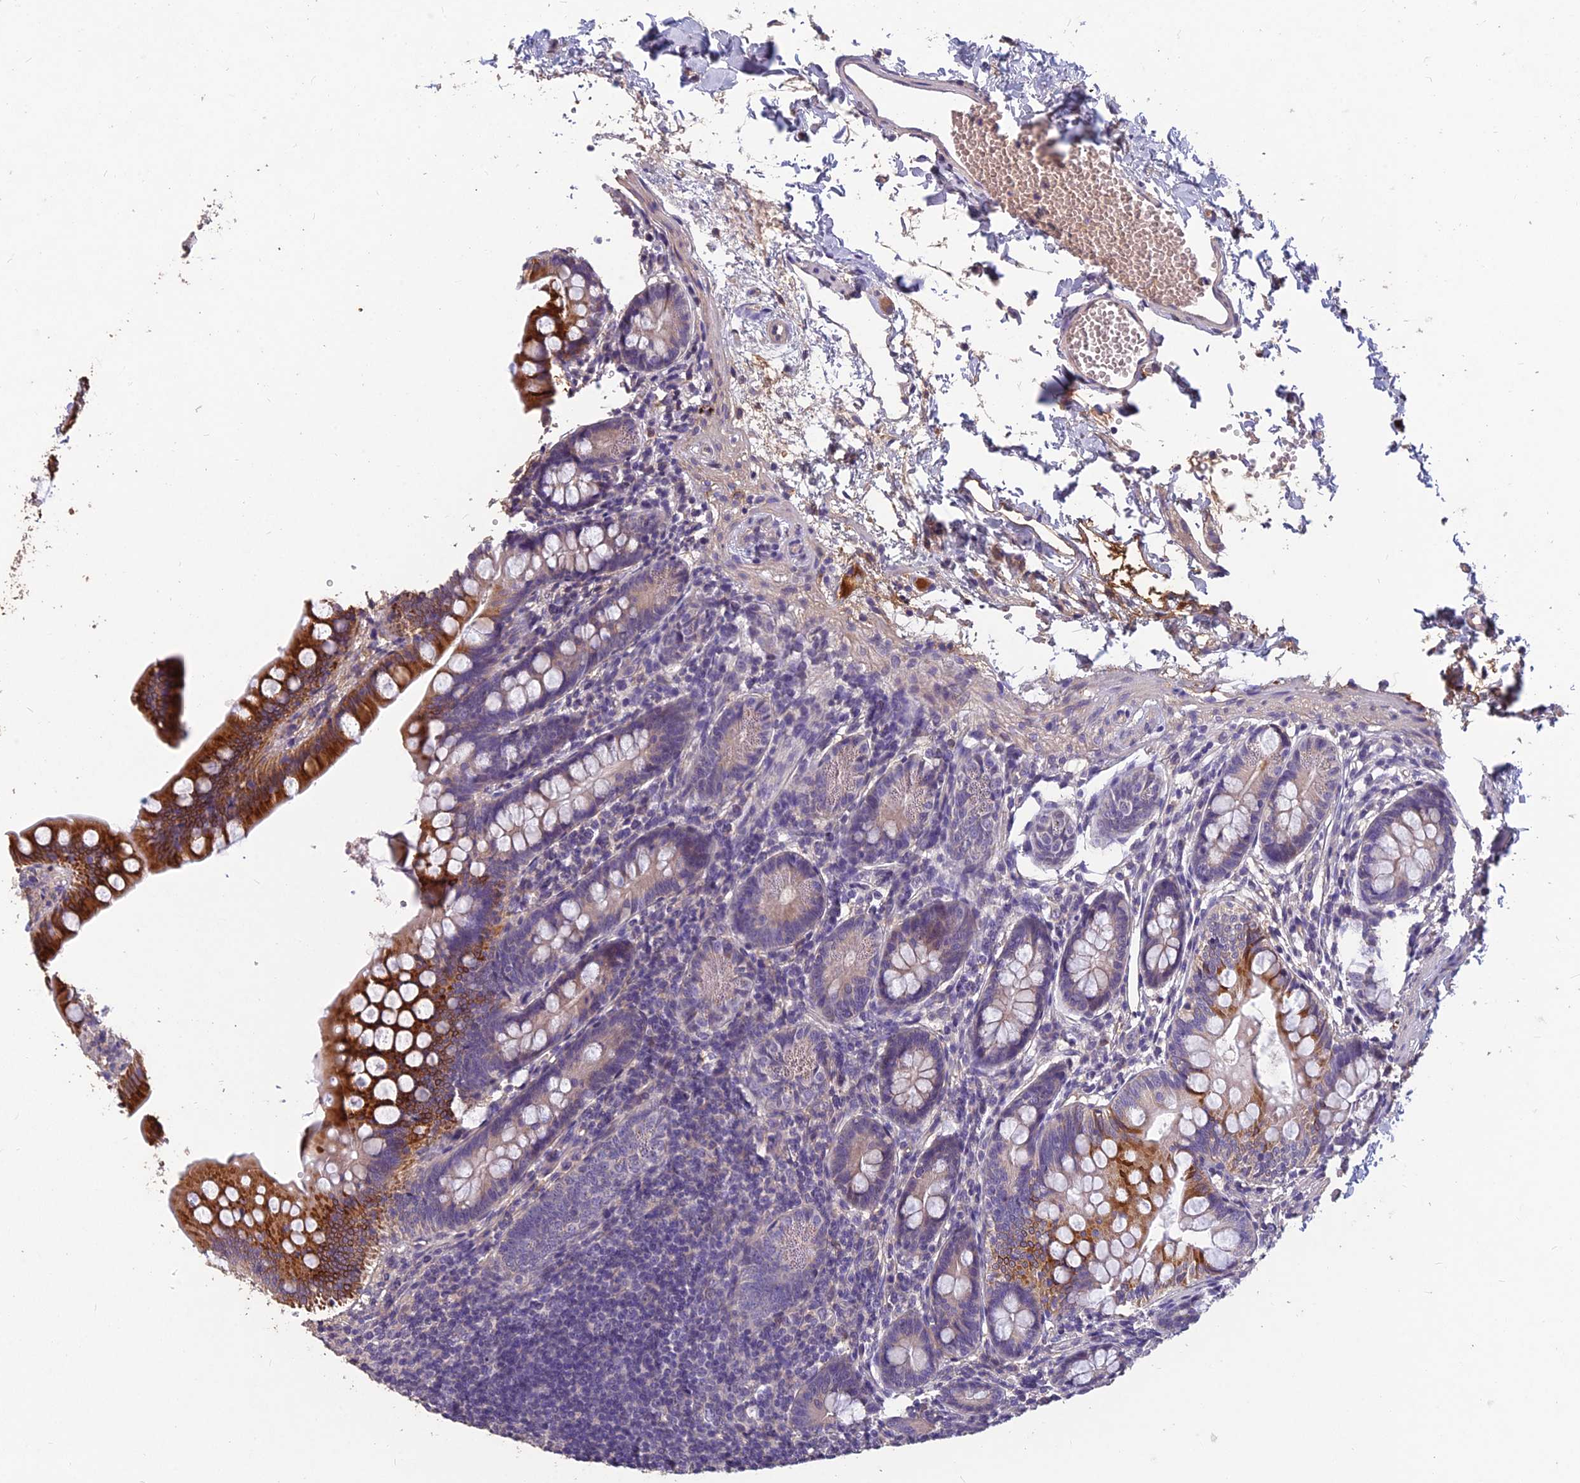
{"staining": {"intensity": "strong", "quantity": "25%-75%", "location": "cytoplasmic/membranous"}, "tissue": "small intestine", "cell_type": "Glandular cells", "image_type": "normal", "snomed": [{"axis": "morphology", "description": "Normal tissue, NOS"}, {"axis": "topography", "description": "Small intestine"}], "caption": "This micrograph exhibits immunohistochemistry staining of unremarkable human small intestine, with high strong cytoplasmic/membranous positivity in about 25%-75% of glandular cells.", "gene": "CEACAM16", "patient": {"sex": "male", "age": 7}}